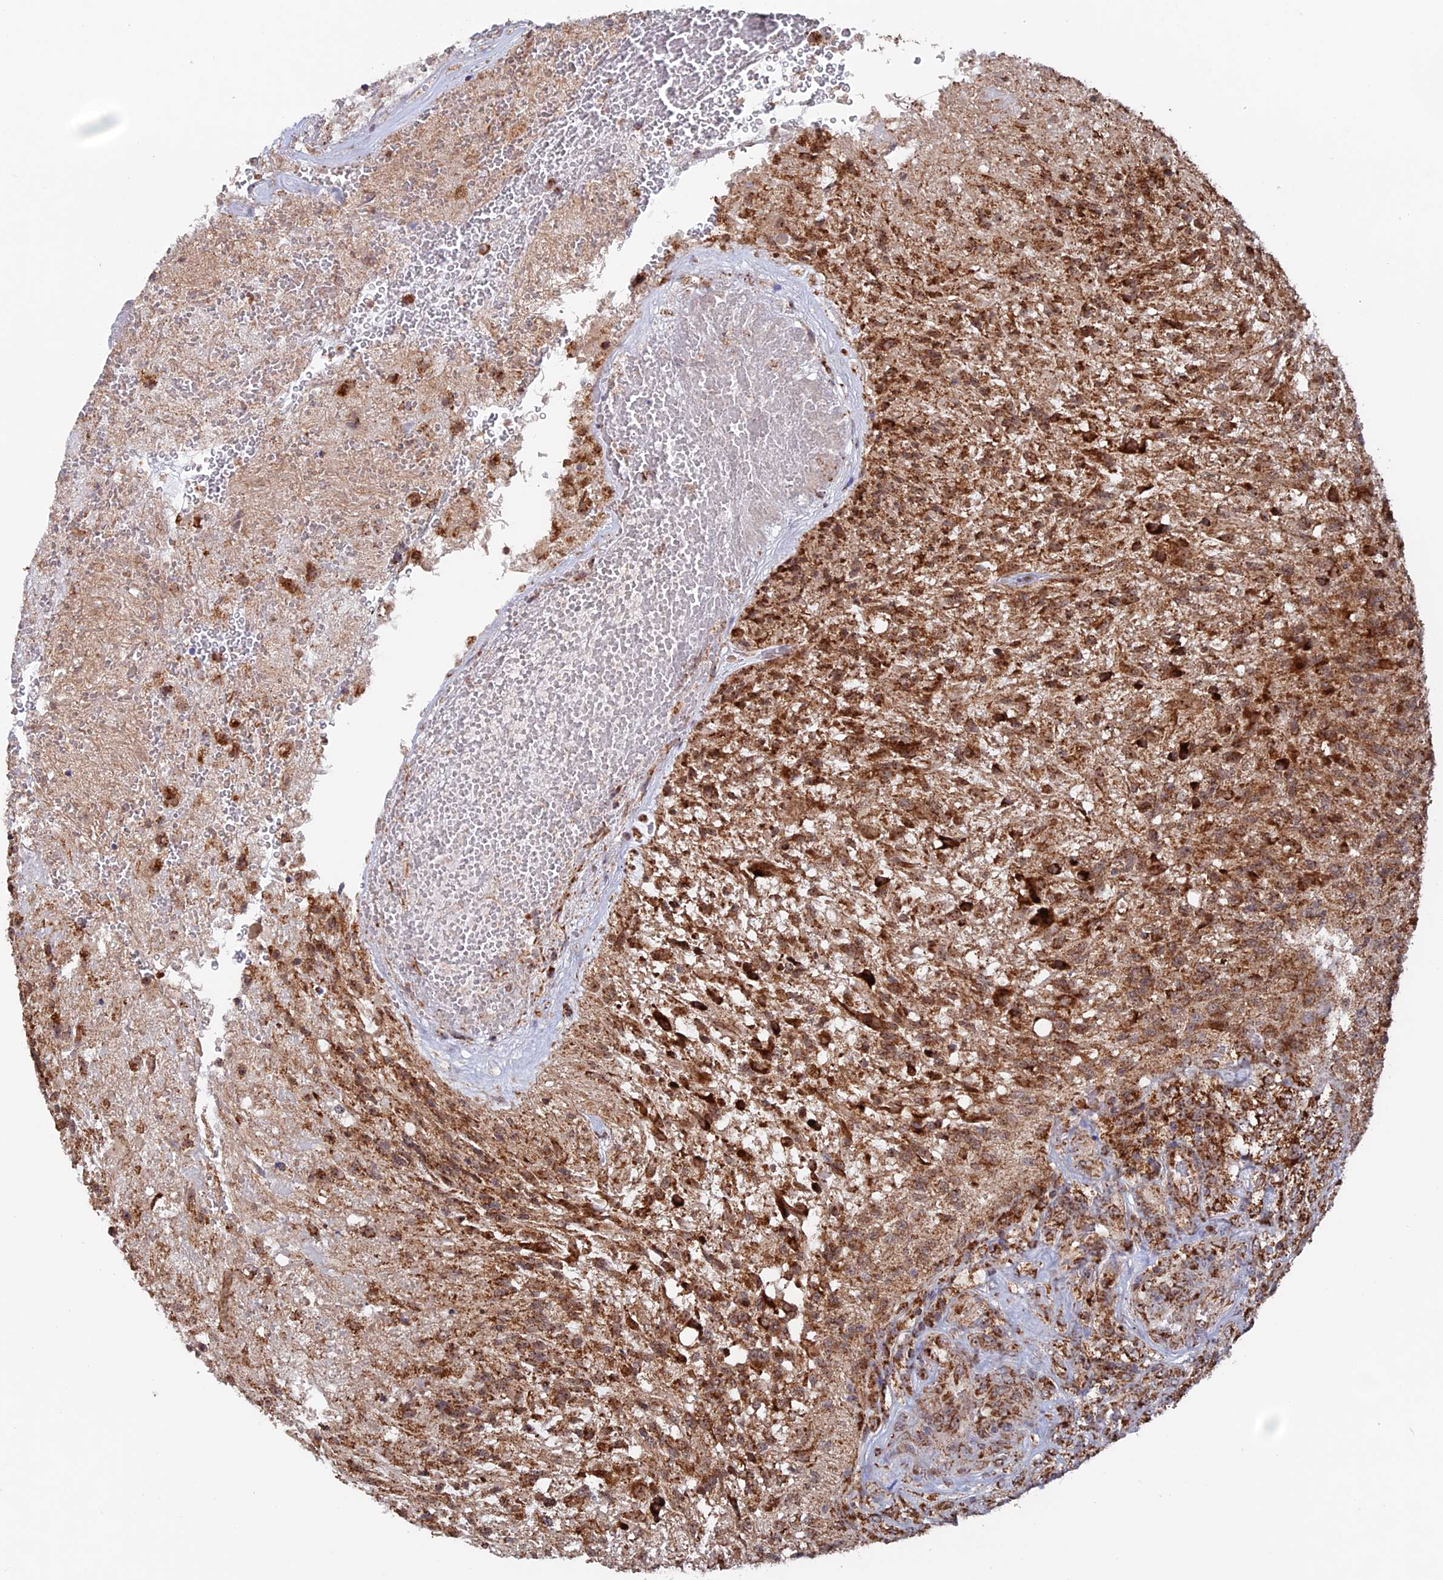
{"staining": {"intensity": "strong", "quantity": "25%-75%", "location": "cytoplasmic/membranous"}, "tissue": "glioma", "cell_type": "Tumor cells", "image_type": "cancer", "snomed": [{"axis": "morphology", "description": "Glioma, malignant, High grade"}, {"axis": "topography", "description": "Brain"}], "caption": "The photomicrograph demonstrates a brown stain indicating the presence of a protein in the cytoplasmic/membranous of tumor cells in glioma.", "gene": "DTYMK", "patient": {"sex": "male", "age": 56}}